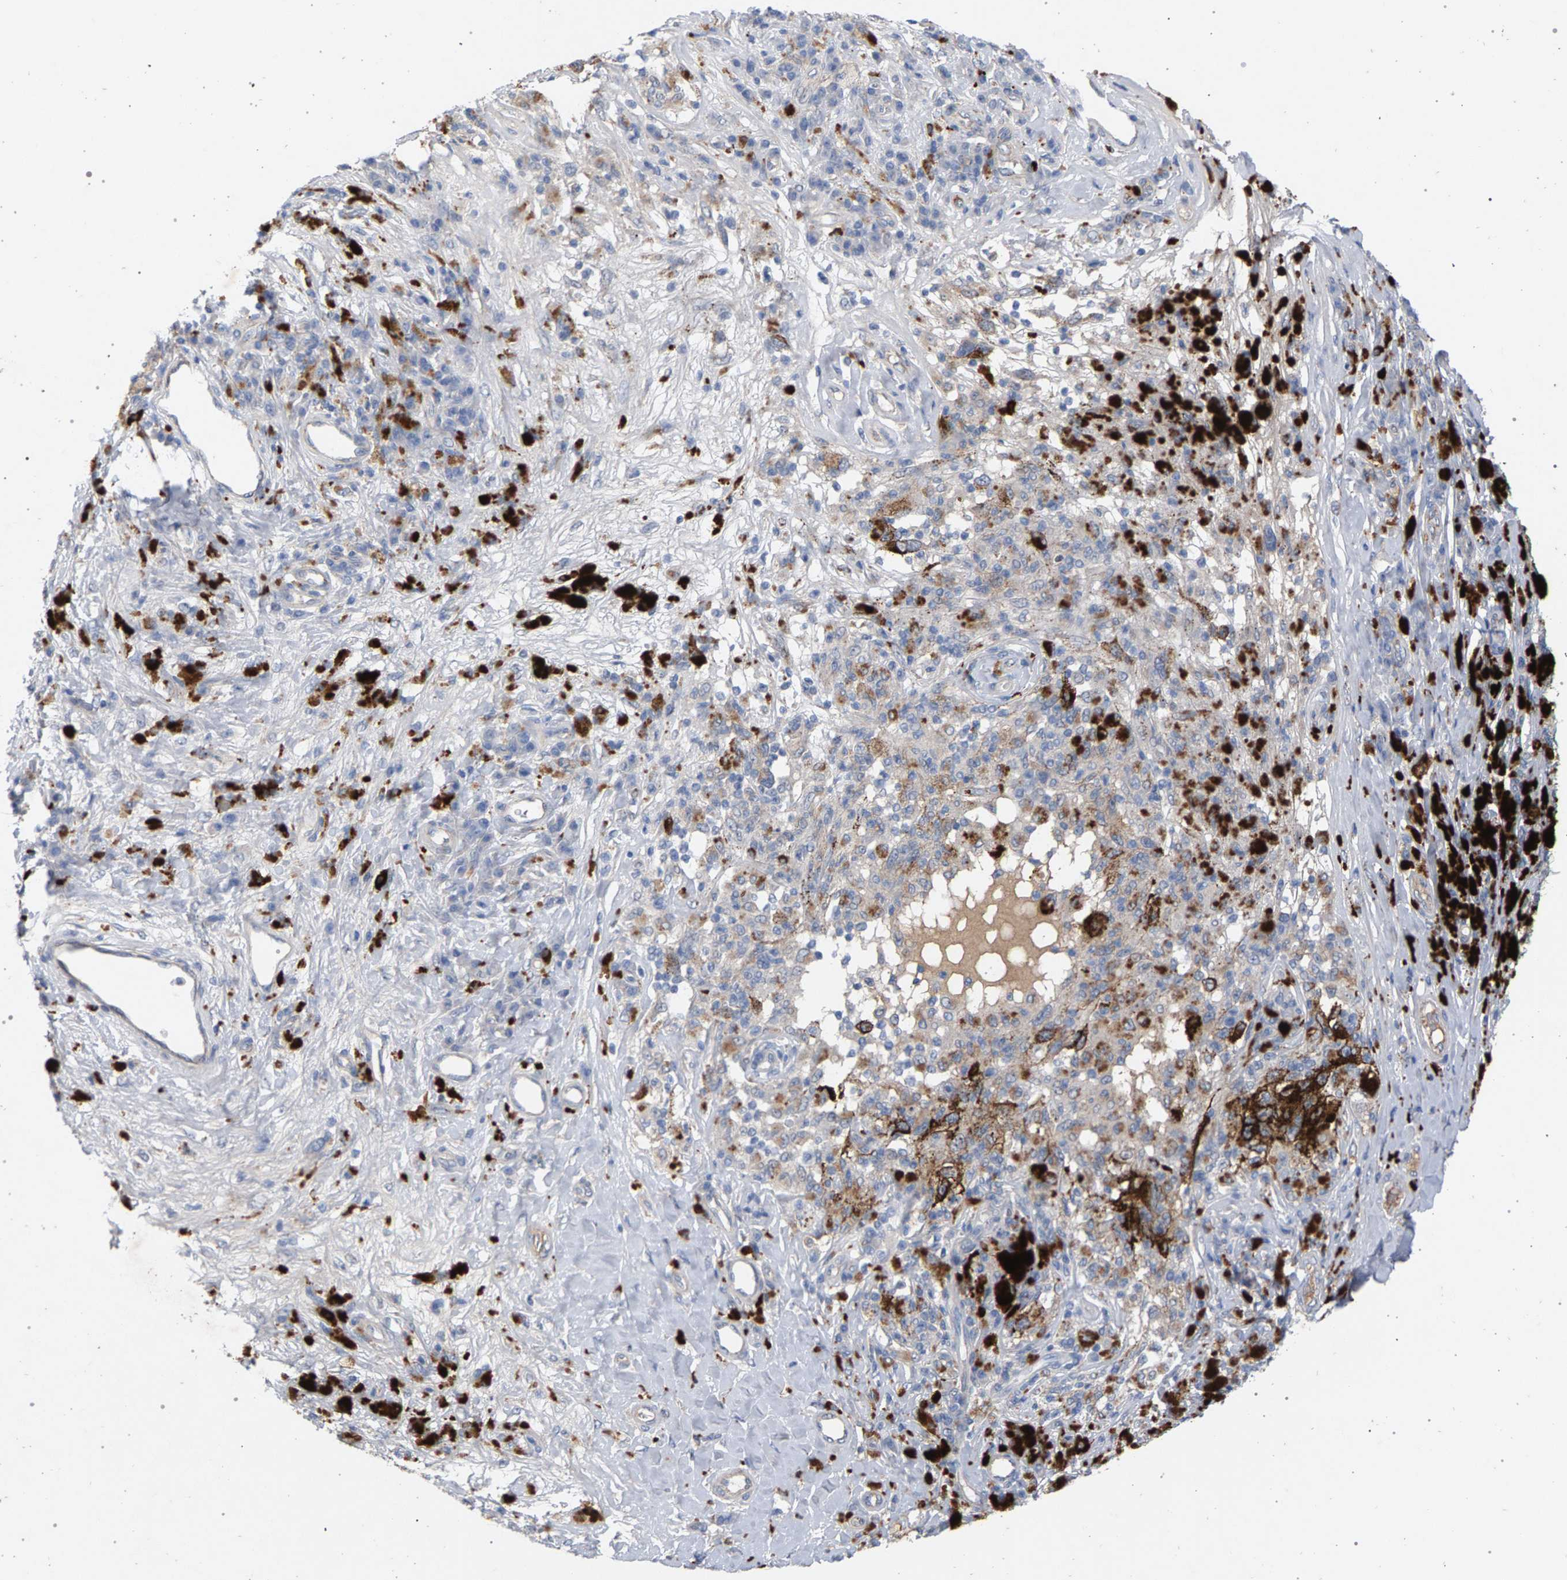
{"staining": {"intensity": "weak", "quantity": "25%-75%", "location": "cytoplasmic/membranous"}, "tissue": "melanoma", "cell_type": "Tumor cells", "image_type": "cancer", "snomed": [{"axis": "morphology", "description": "Malignant melanoma, NOS"}, {"axis": "topography", "description": "Skin"}], "caption": "Malignant melanoma stained for a protein displays weak cytoplasmic/membranous positivity in tumor cells.", "gene": "MAMDC2", "patient": {"sex": "female", "age": 73}}